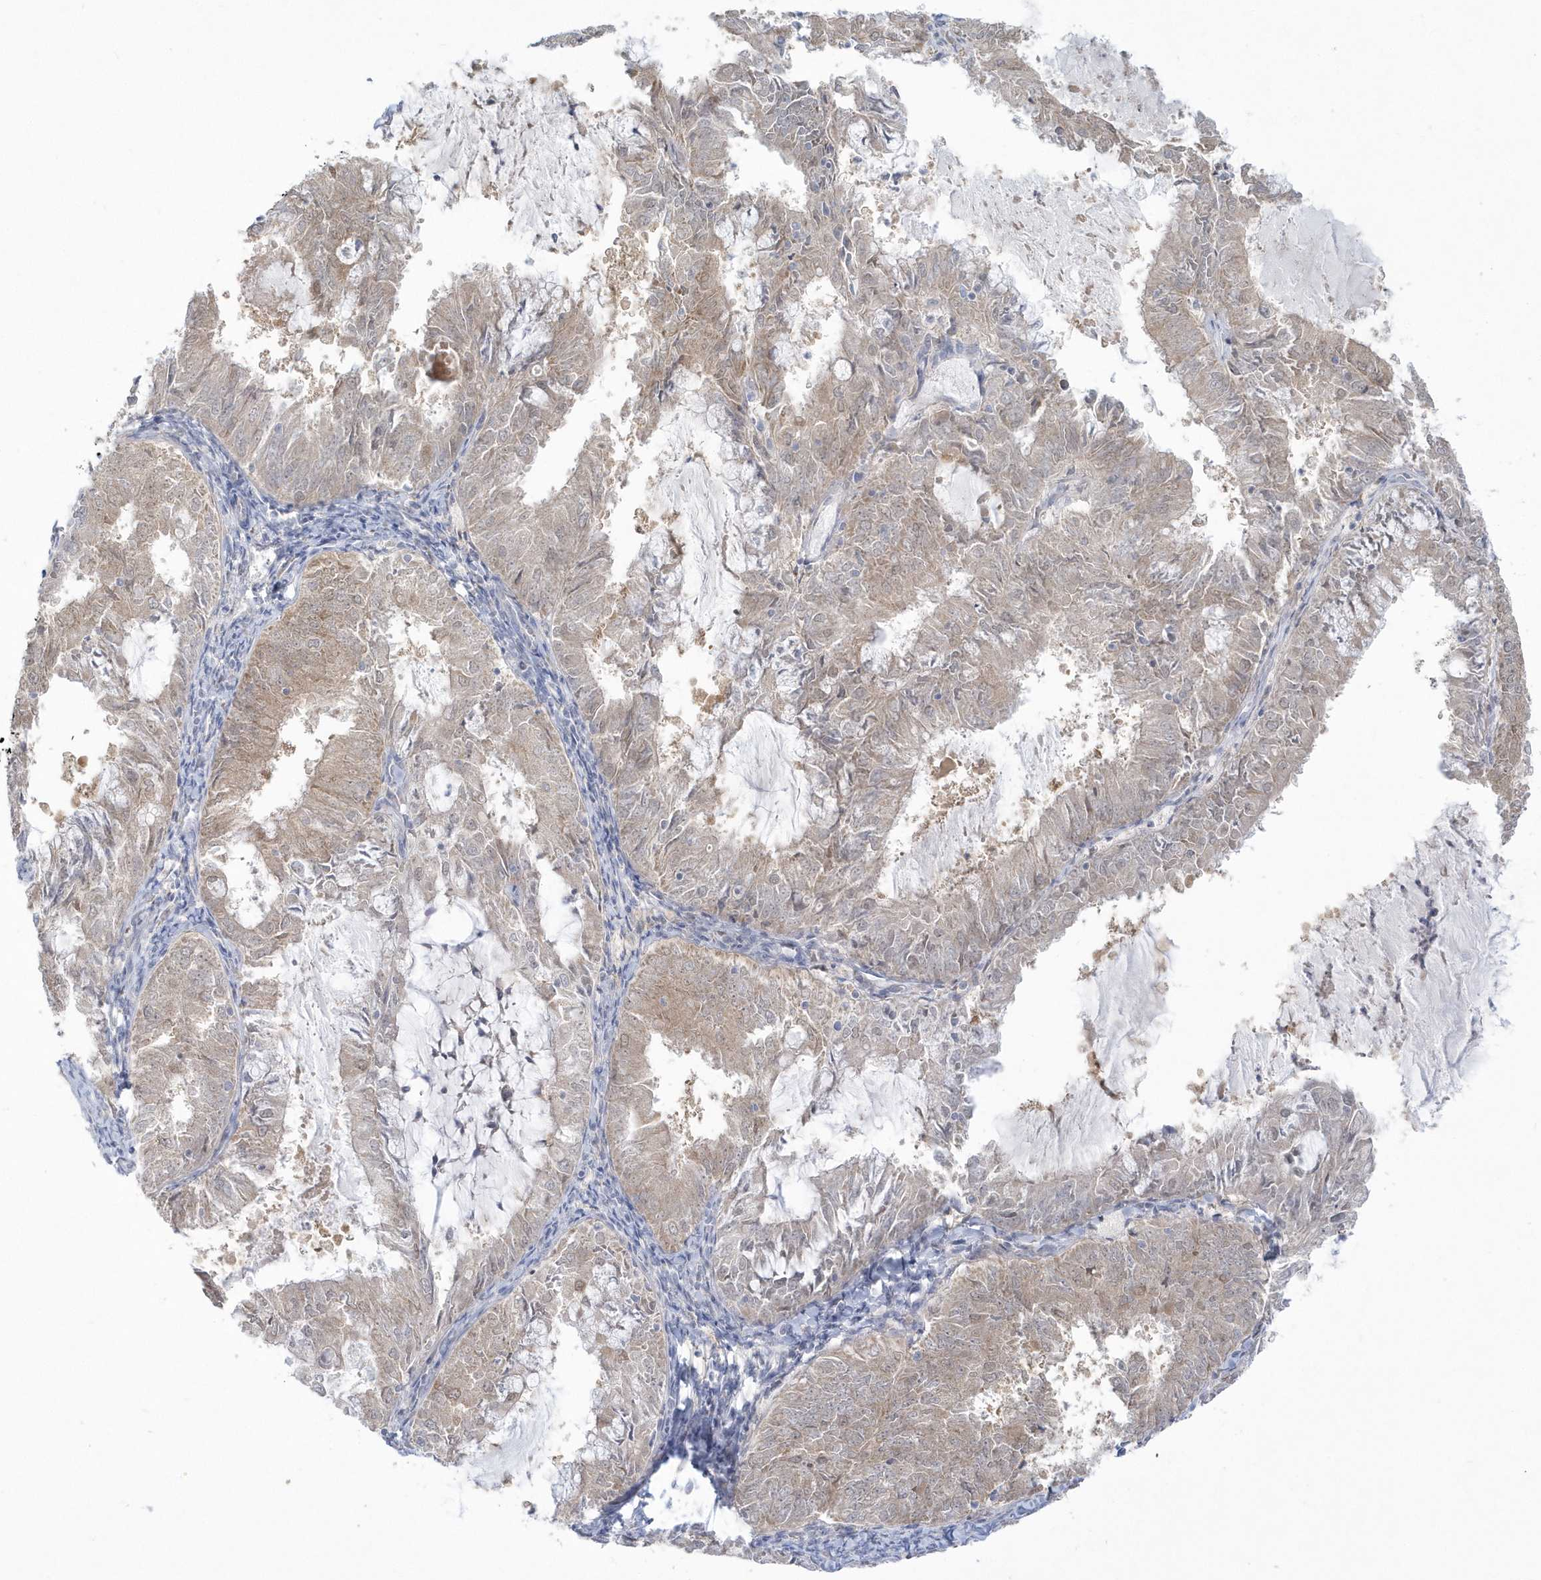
{"staining": {"intensity": "weak", "quantity": "25%-75%", "location": "cytoplasmic/membranous"}, "tissue": "endometrial cancer", "cell_type": "Tumor cells", "image_type": "cancer", "snomed": [{"axis": "morphology", "description": "Adenocarcinoma, NOS"}, {"axis": "topography", "description": "Endometrium"}], "caption": "A photomicrograph of endometrial cancer (adenocarcinoma) stained for a protein demonstrates weak cytoplasmic/membranous brown staining in tumor cells. Nuclei are stained in blue.", "gene": "PCBD1", "patient": {"sex": "female", "age": 57}}